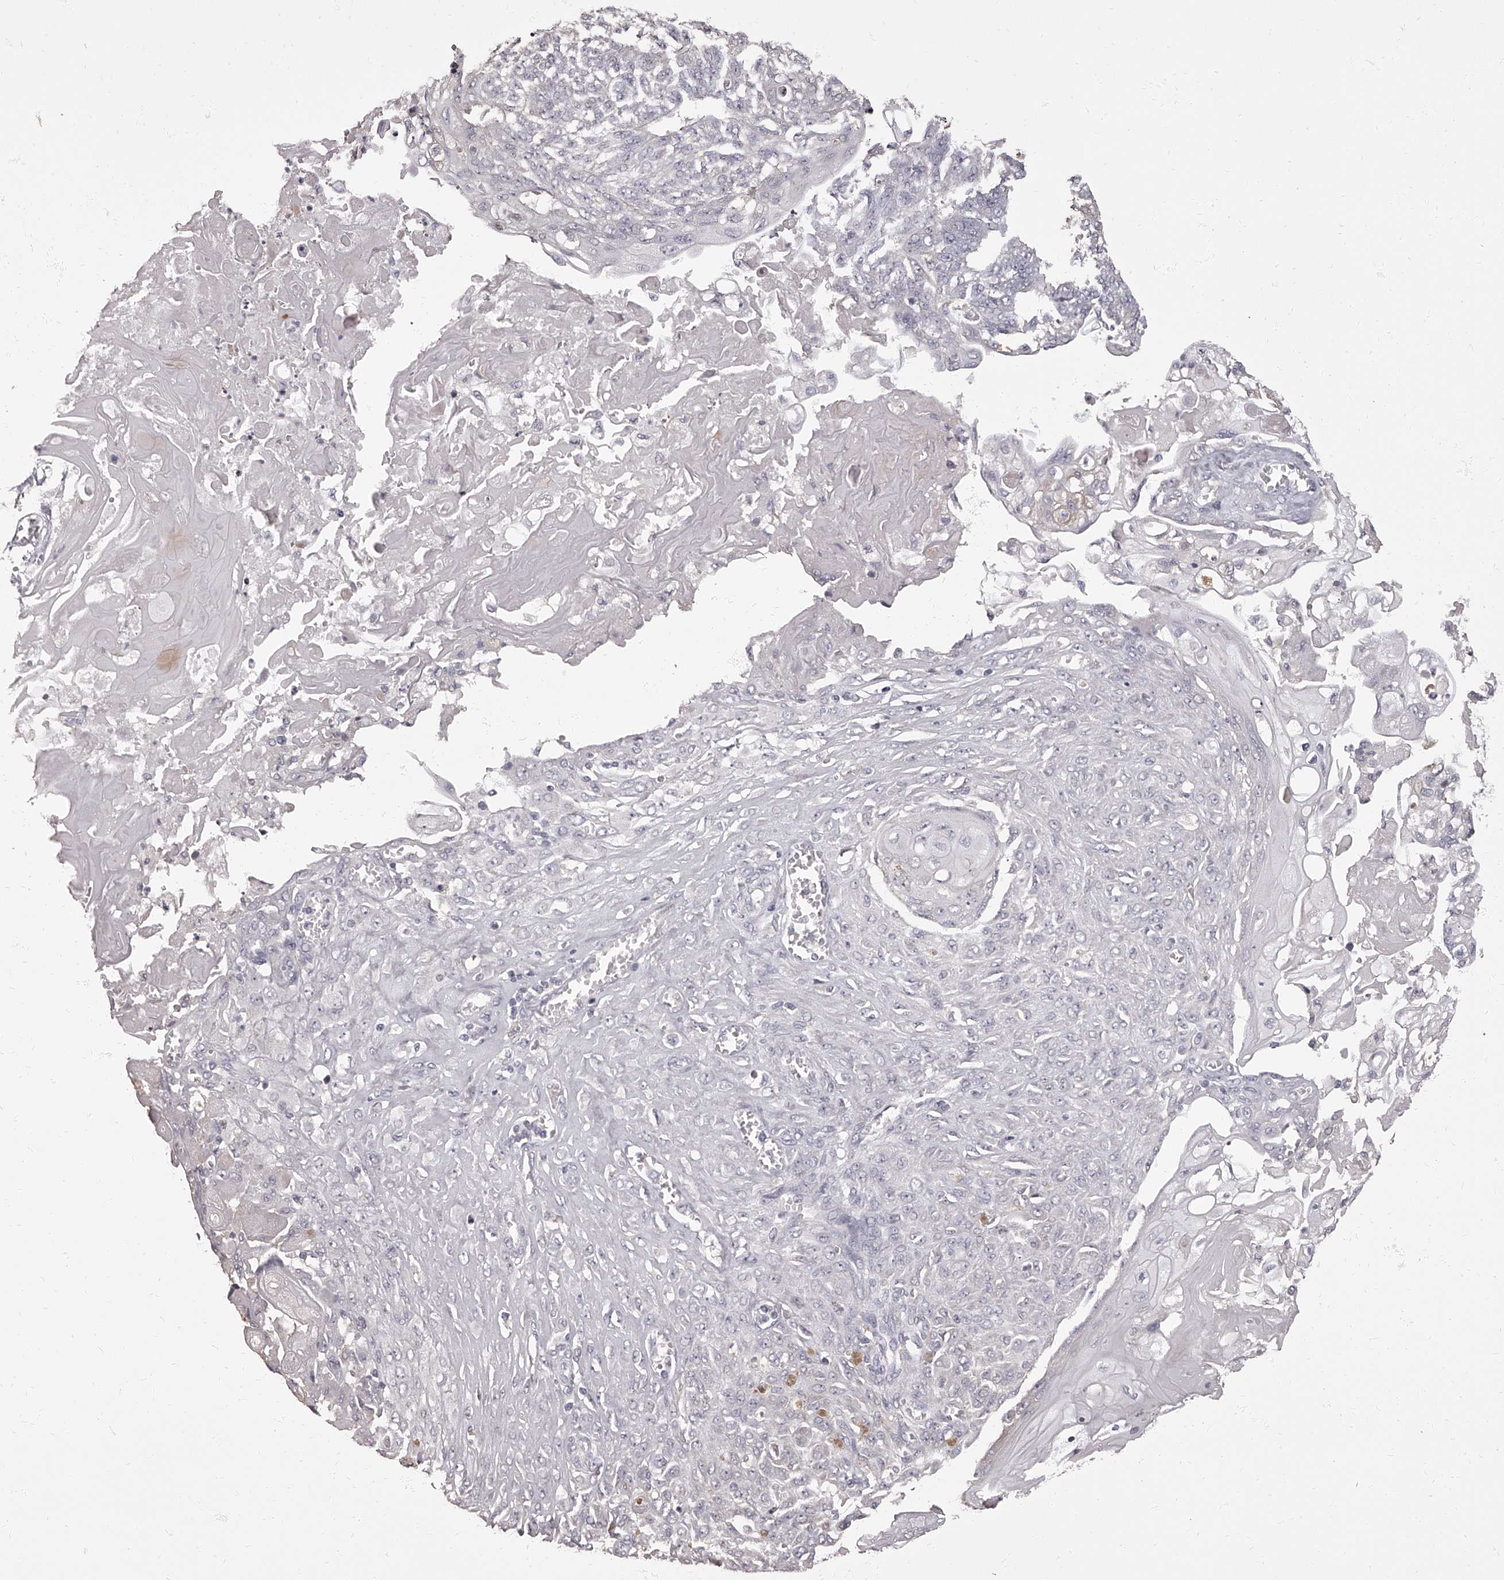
{"staining": {"intensity": "negative", "quantity": "none", "location": "none"}, "tissue": "endometrial cancer", "cell_type": "Tumor cells", "image_type": "cancer", "snomed": [{"axis": "morphology", "description": "Adenocarcinoma, NOS"}, {"axis": "topography", "description": "Endometrium"}], "caption": "Immunohistochemical staining of human adenocarcinoma (endometrial) demonstrates no significant positivity in tumor cells. Nuclei are stained in blue.", "gene": "APEH", "patient": {"sex": "female", "age": 32}}